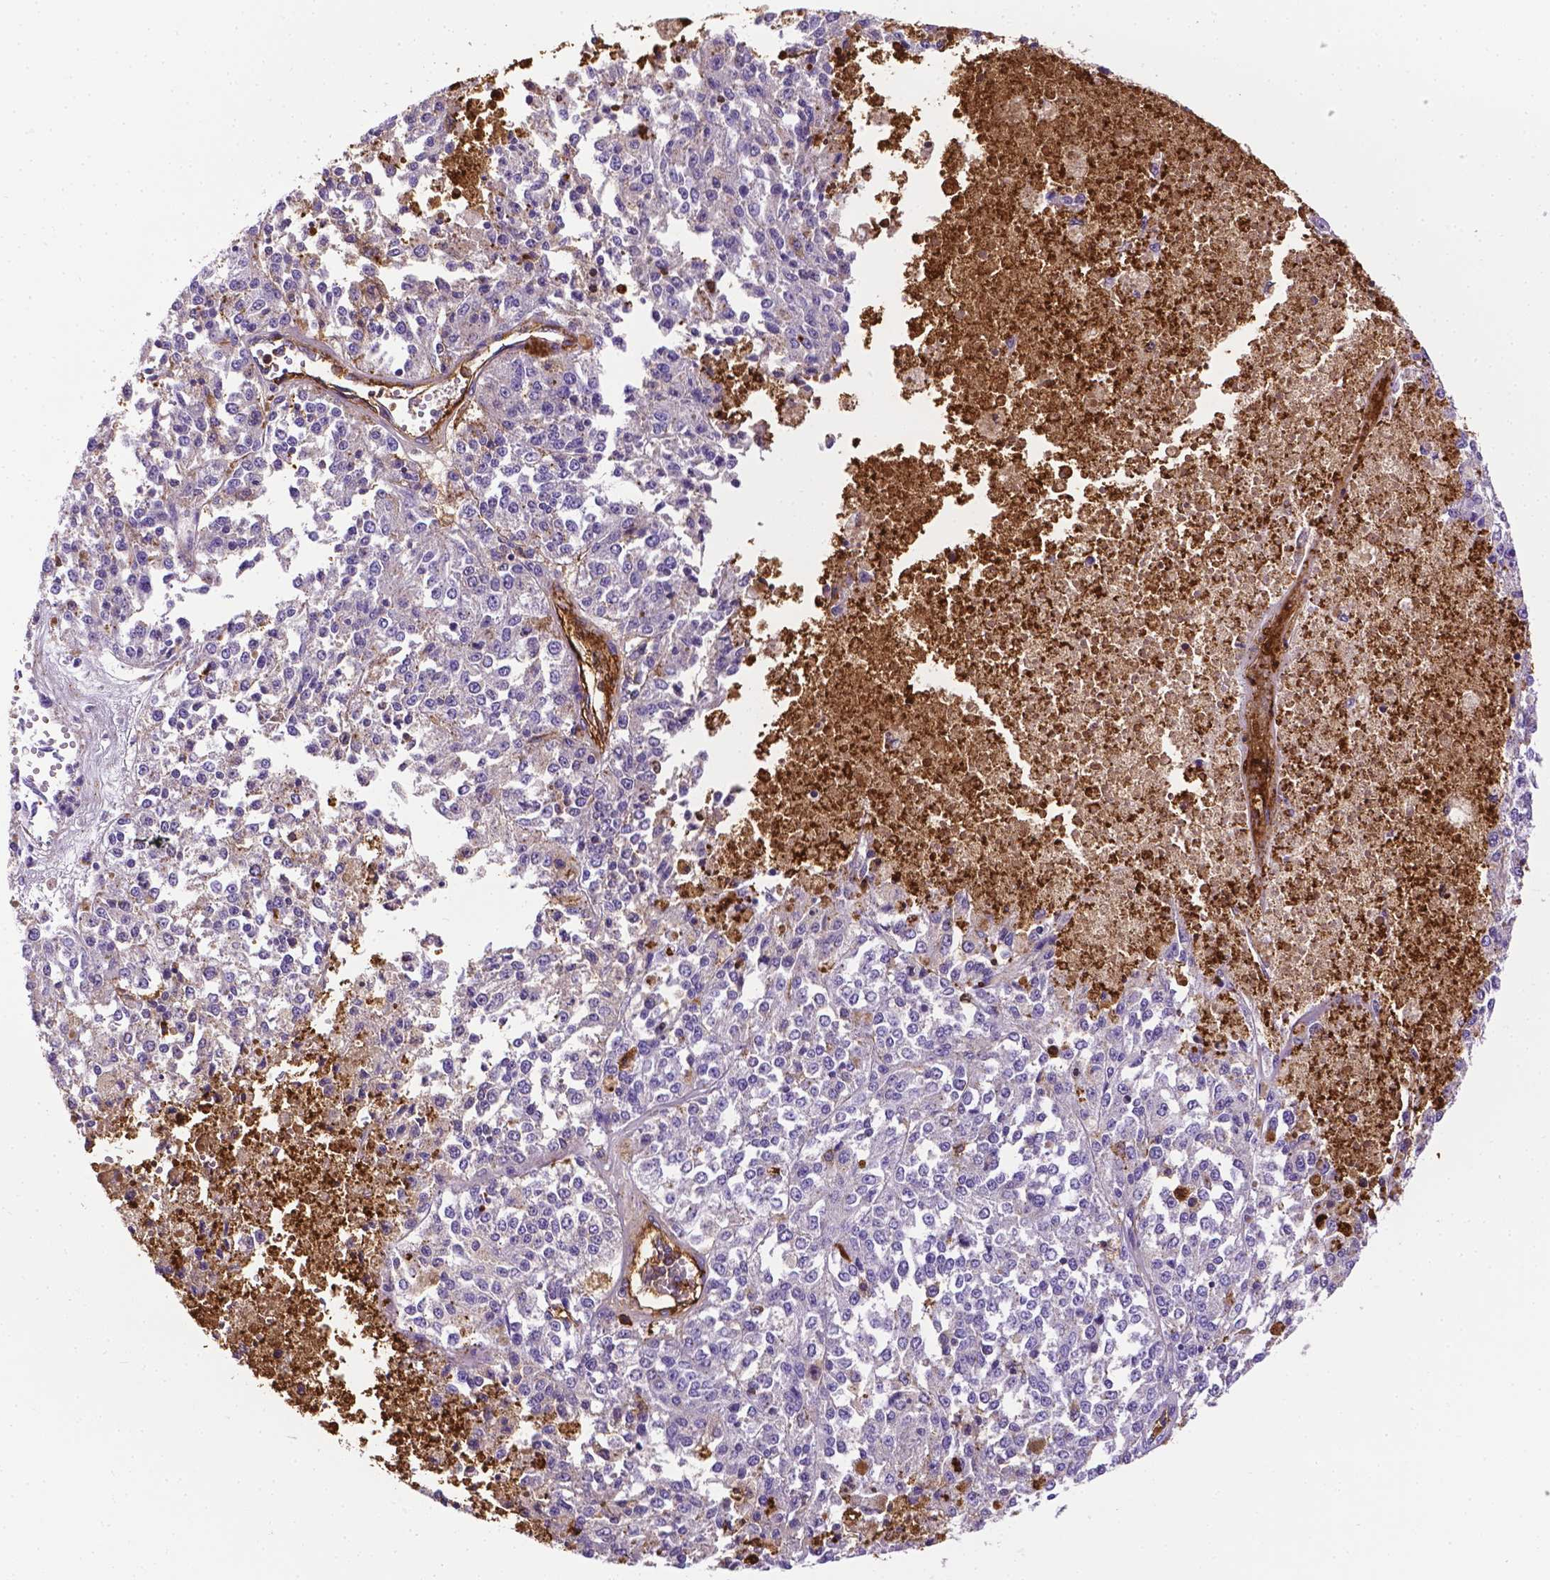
{"staining": {"intensity": "negative", "quantity": "none", "location": "none"}, "tissue": "melanoma", "cell_type": "Tumor cells", "image_type": "cancer", "snomed": [{"axis": "morphology", "description": "Malignant melanoma, Metastatic site"}, {"axis": "topography", "description": "Lymph node"}], "caption": "Human malignant melanoma (metastatic site) stained for a protein using IHC reveals no staining in tumor cells.", "gene": "APOE", "patient": {"sex": "female", "age": 64}}